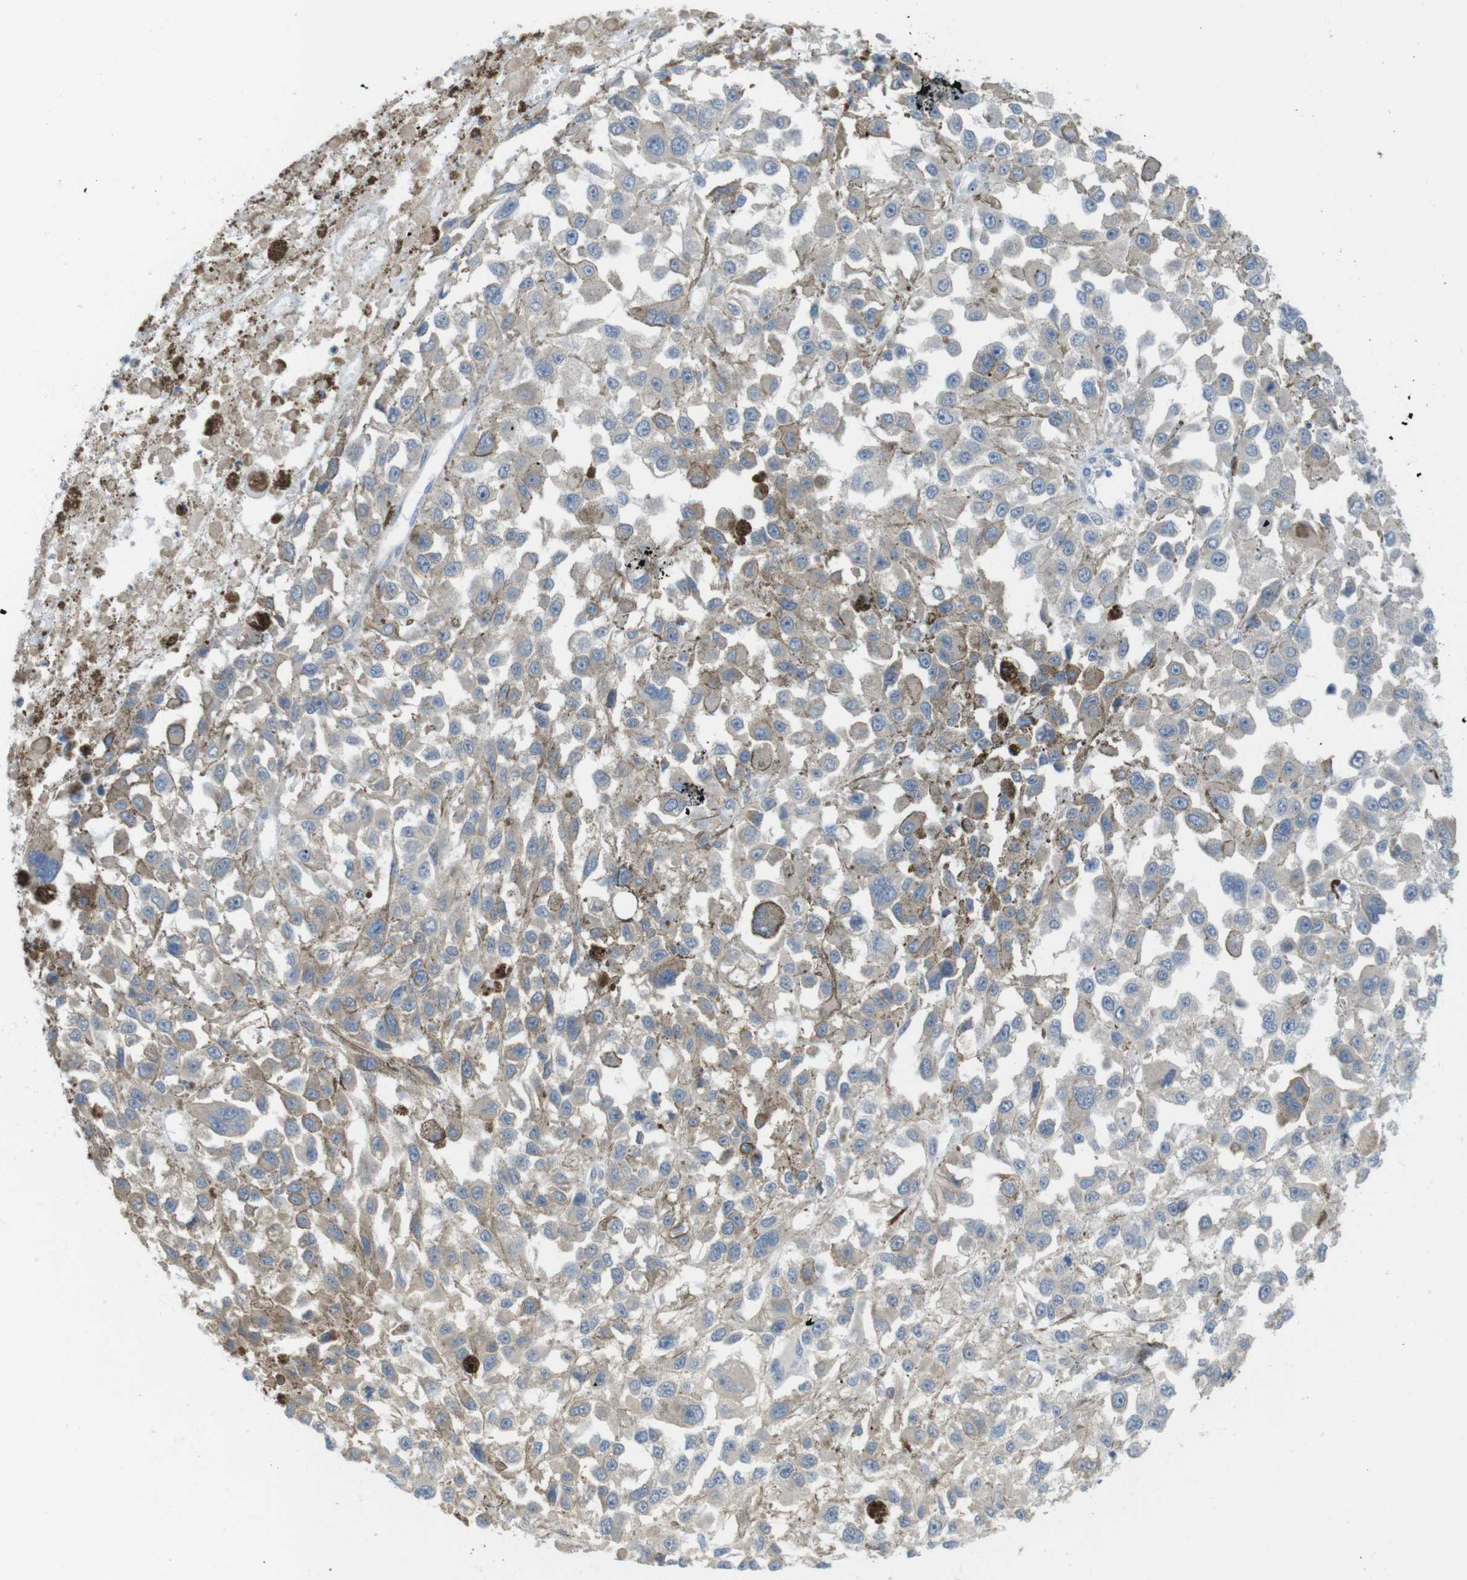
{"staining": {"intensity": "weak", "quantity": "<25%", "location": "cytoplasmic/membranous"}, "tissue": "melanoma", "cell_type": "Tumor cells", "image_type": "cancer", "snomed": [{"axis": "morphology", "description": "Malignant melanoma, Metastatic site"}, {"axis": "topography", "description": "Lymph node"}], "caption": "IHC histopathology image of malignant melanoma (metastatic site) stained for a protein (brown), which displays no staining in tumor cells.", "gene": "GRIK2", "patient": {"sex": "male", "age": 59}}